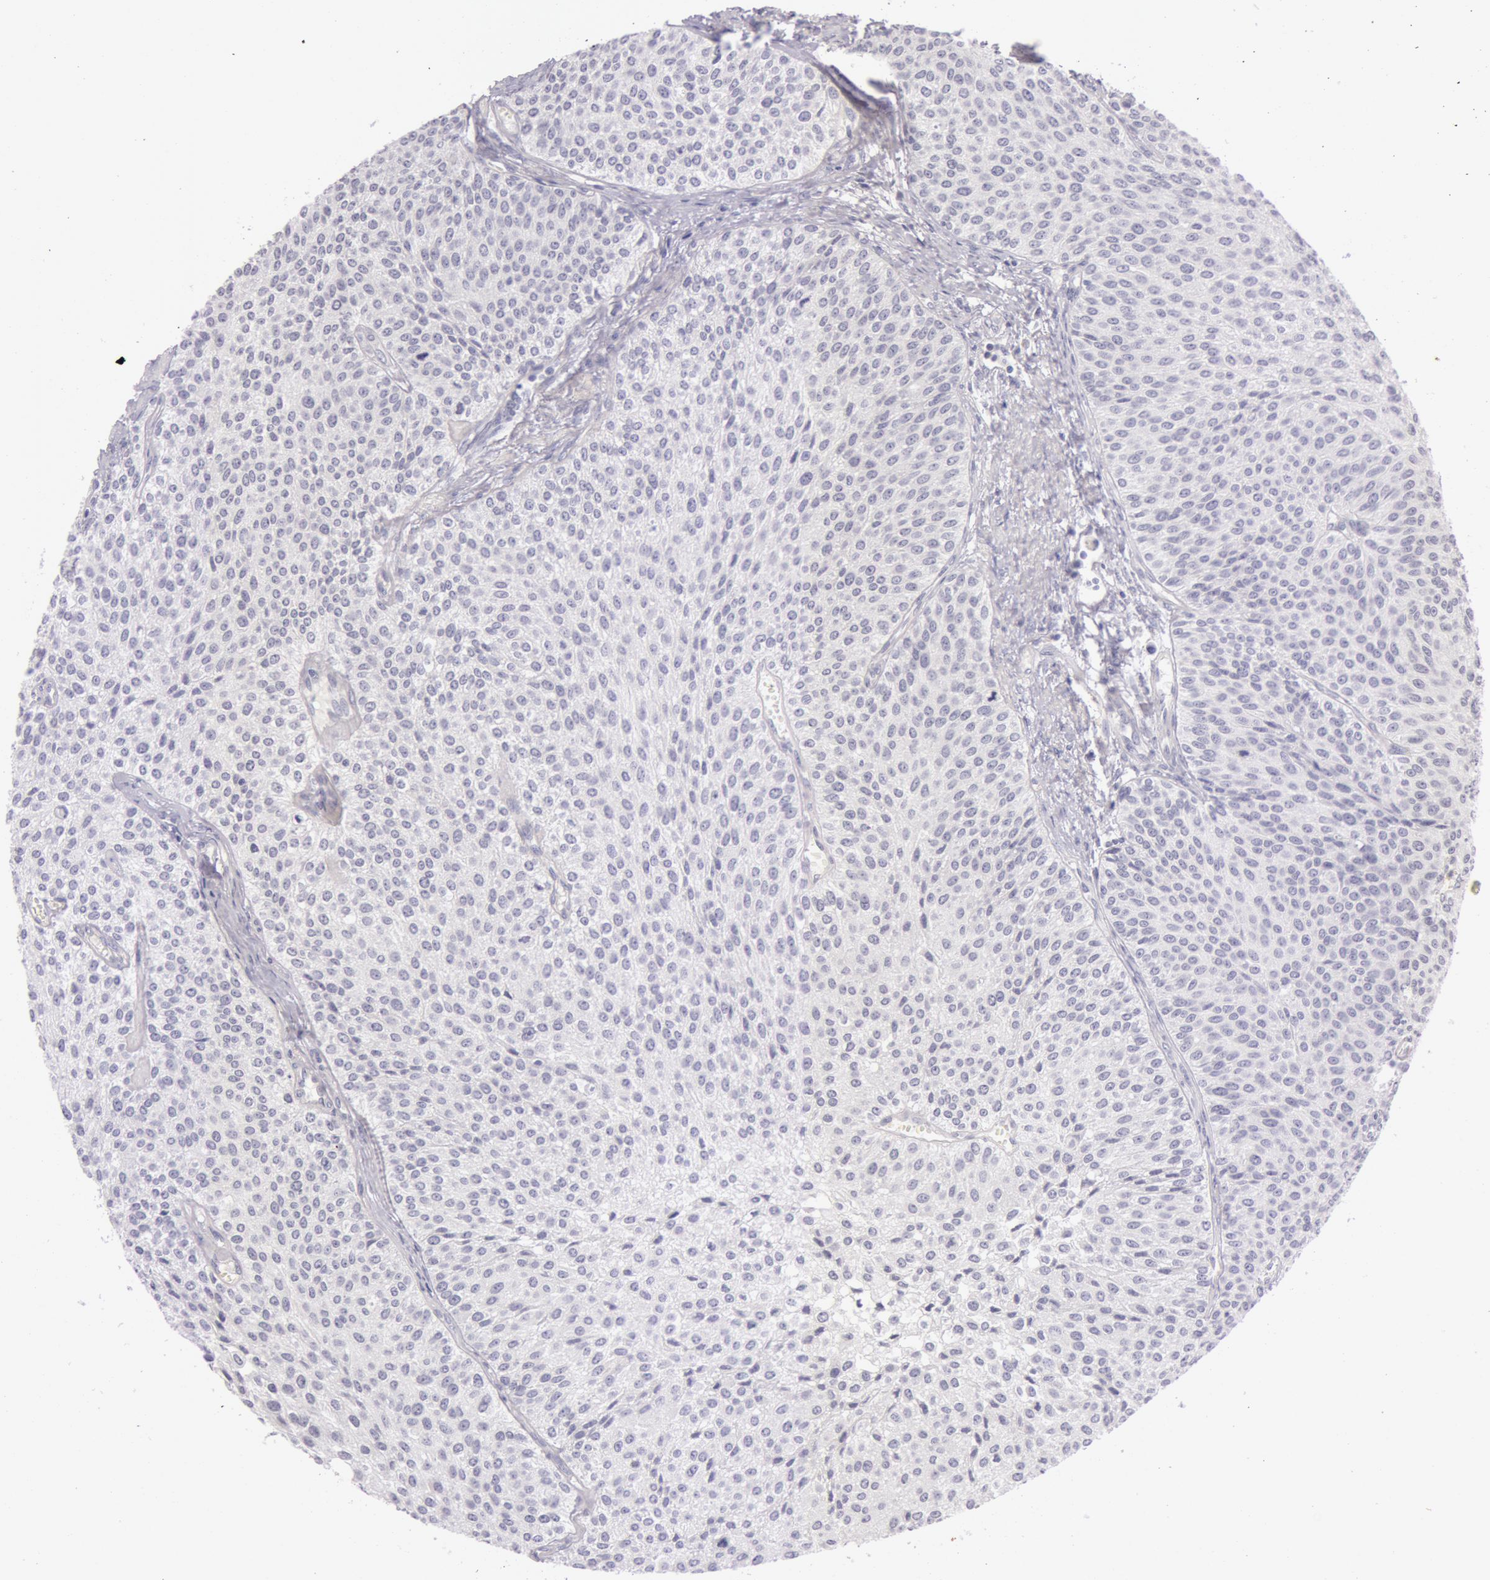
{"staining": {"intensity": "negative", "quantity": "none", "location": "none"}, "tissue": "urothelial cancer", "cell_type": "Tumor cells", "image_type": "cancer", "snomed": [{"axis": "morphology", "description": "Urothelial carcinoma, Low grade"}, {"axis": "topography", "description": "Urinary bladder"}], "caption": "Tumor cells are negative for brown protein staining in urothelial carcinoma (low-grade).", "gene": "RBMY1F", "patient": {"sex": "female", "age": 73}}